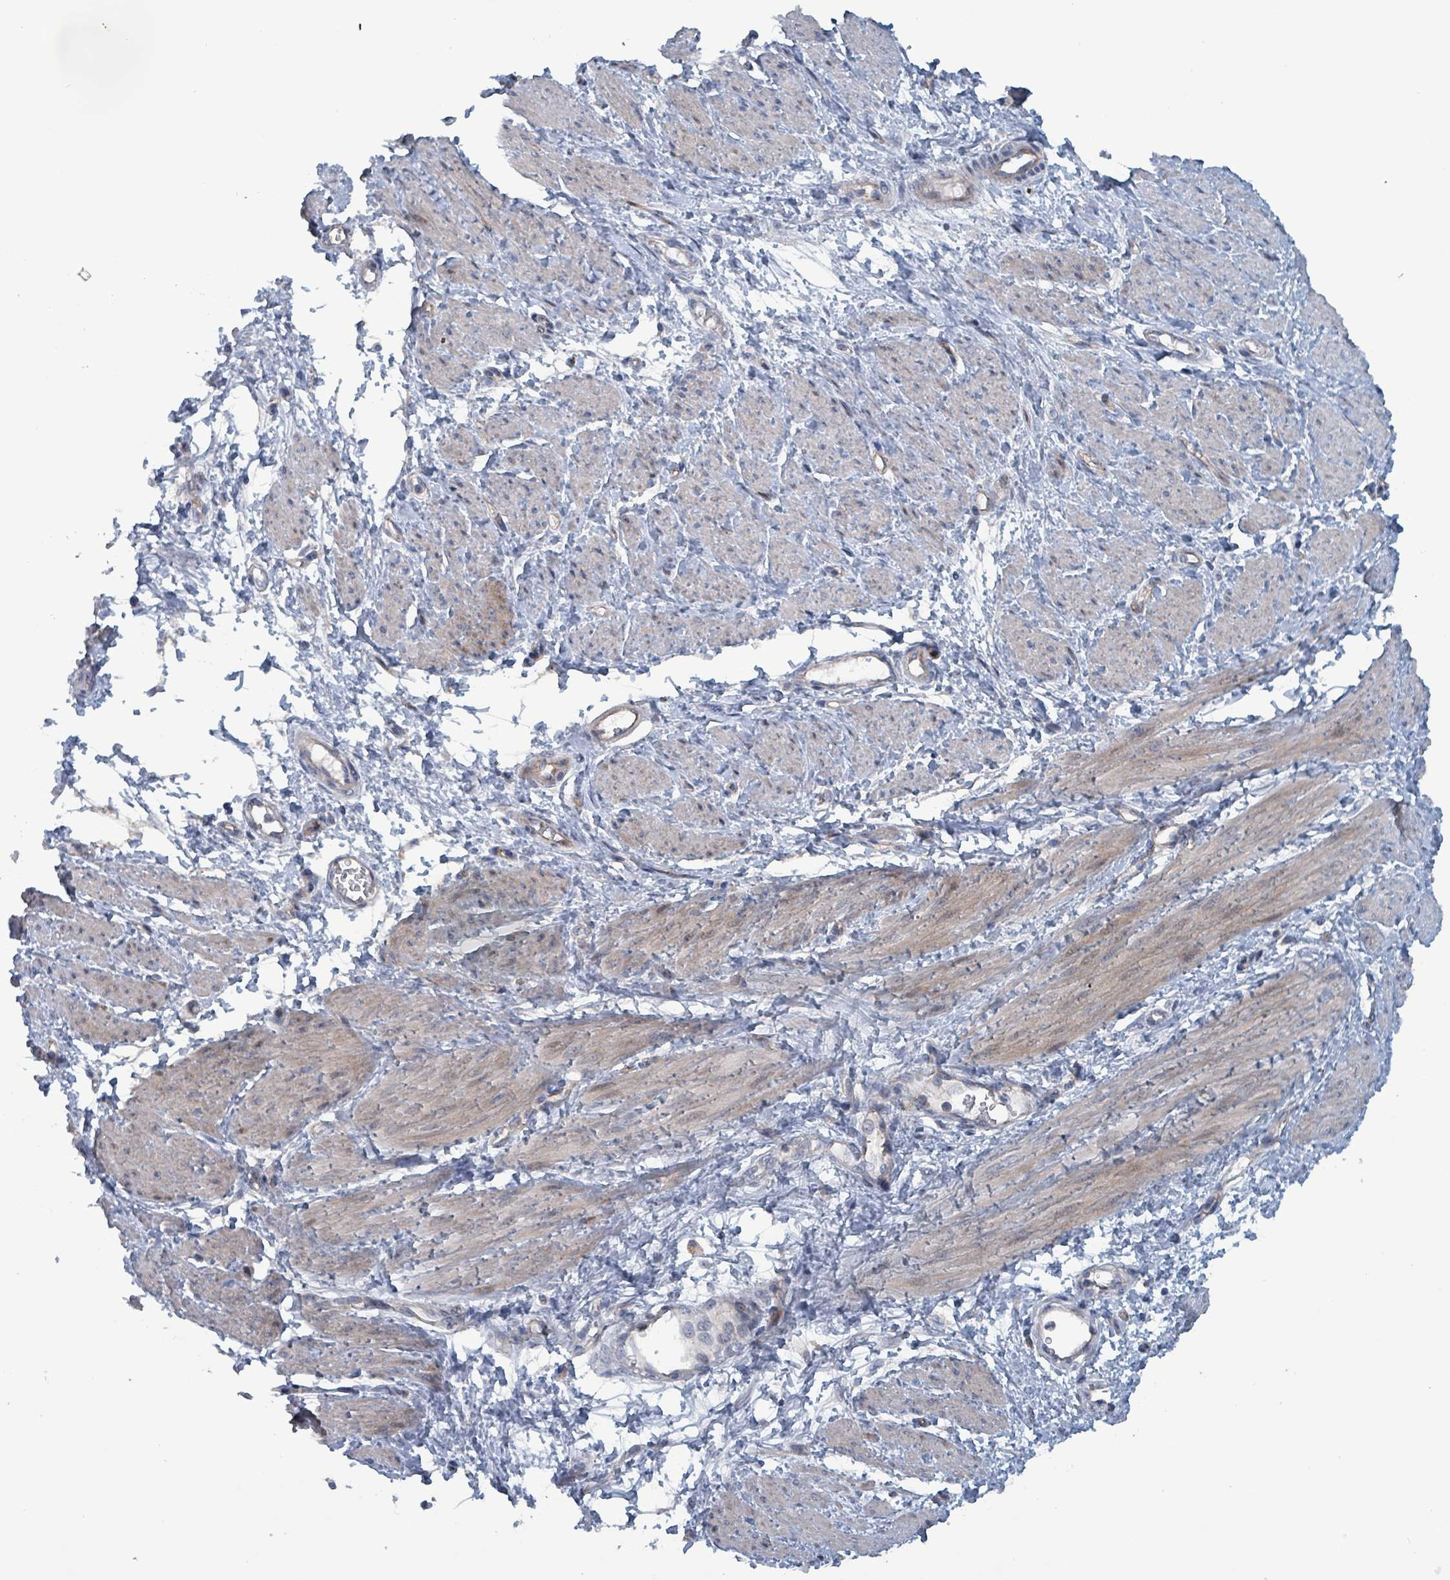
{"staining": {"intensity": "weak", "quantity": ">75%", "location": "cytoplasmic/membranous"}, "tissue": "smooth muscle", "cell_type": "Smooth muscle cells", "image_type": "normal", "snomed": [{"axis": "morphology", "description": "Normal tissue, NOS"}, {"axis": "topography", "description": "Smooth muscle"}, {"axis": "topography", "description": "Uterus"}], "caption": "Weak cytoplasmic/membranous expression is appreciated in approximately >75% of smooth muscle cells in unremarkable smooth muscle. (Brightfield microscopy of DAB IHC at high magnification).", "gene": "TAAR5", "patient": {"sex": "female", "age": 39}}